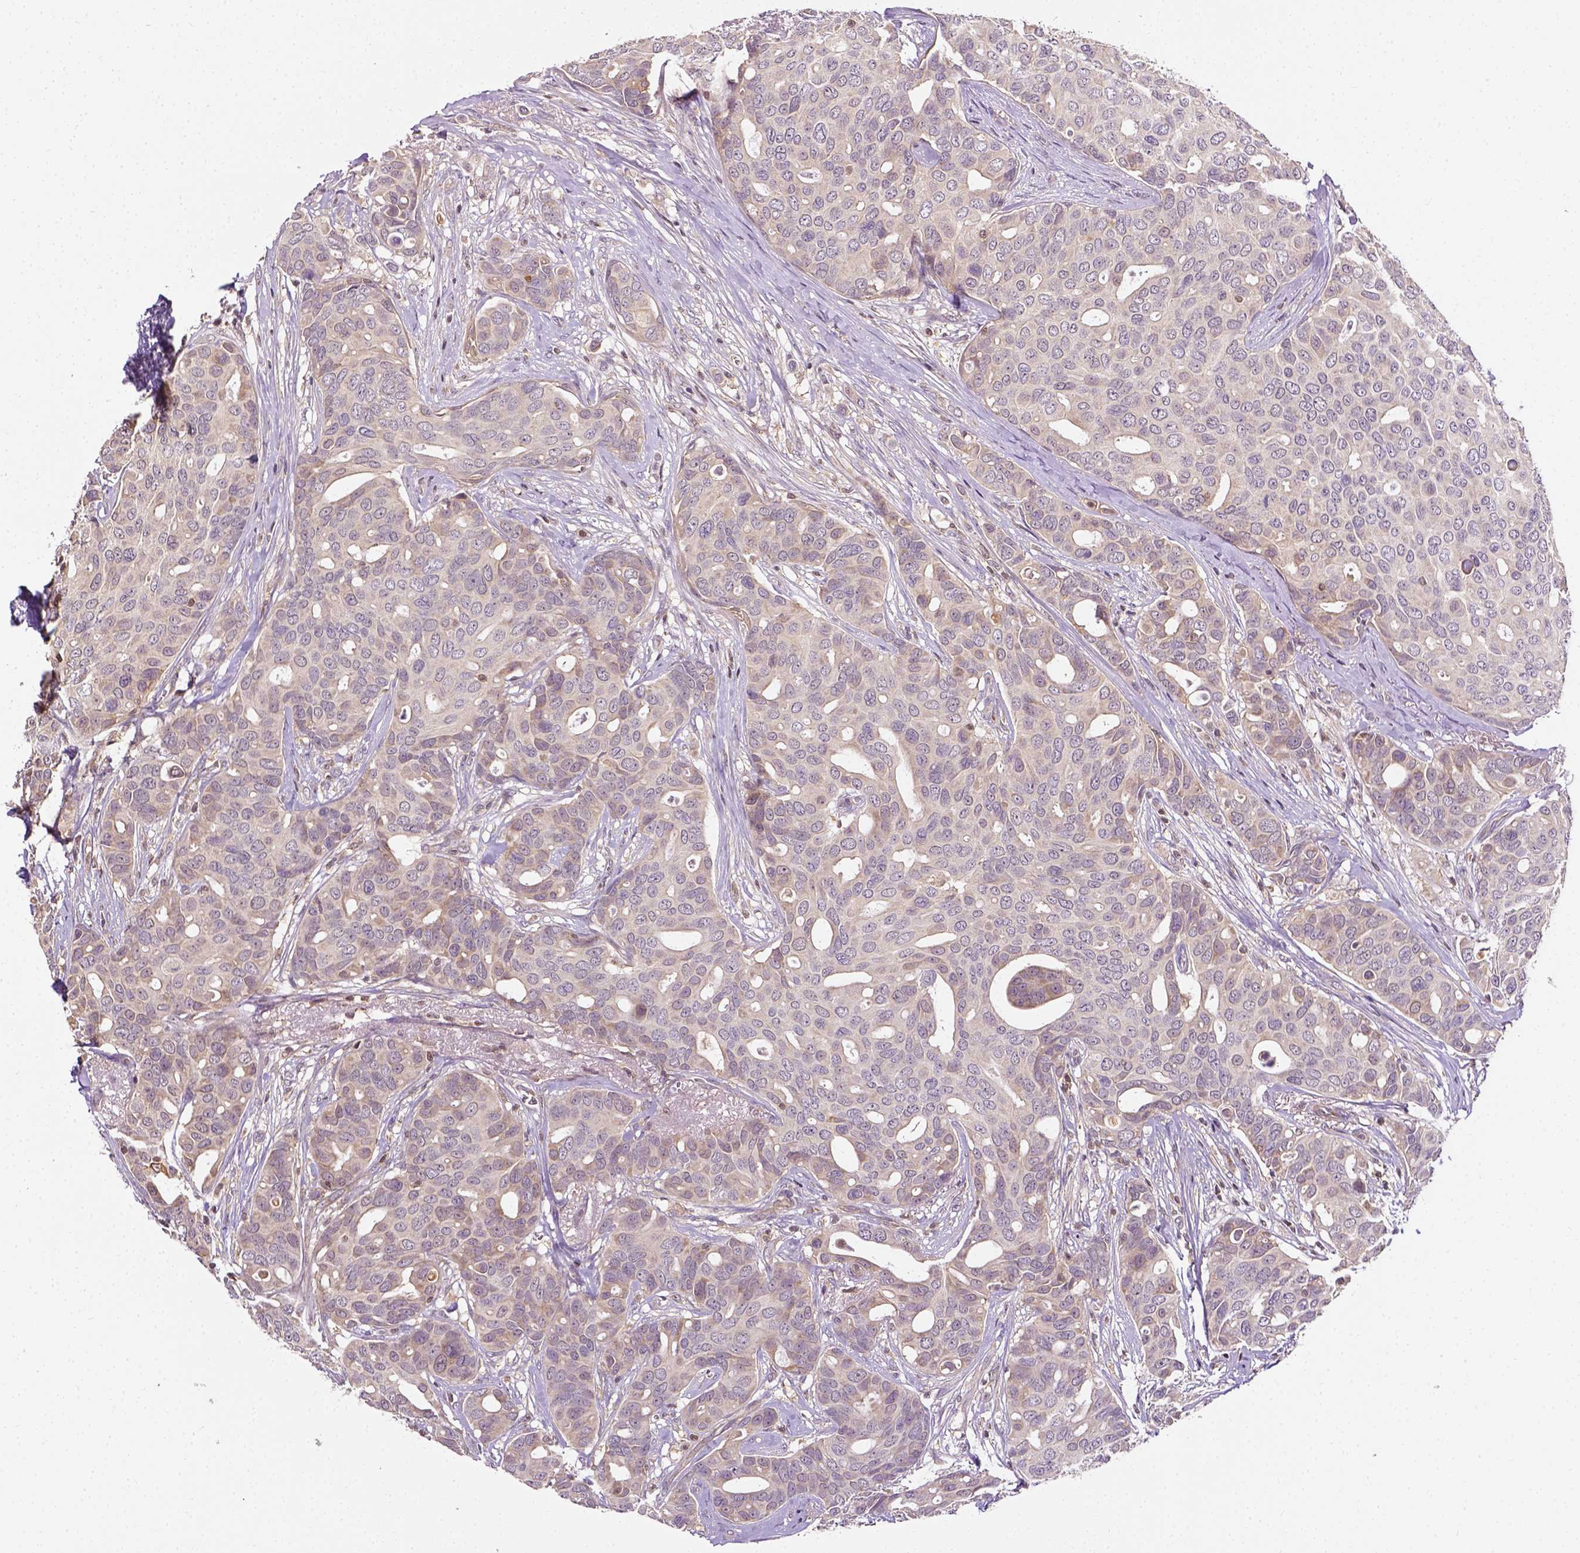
{"staining": {"intensity": "negative", "quantity": "none", "location": "none"}, "tissue": "breast cancer", "cell_type": "Tumor cells", "image_type": "cancer", "snomed": [{"axis": "morphology", "description": "Duct carcinoma"}, {"axis": "topography", "description": "Breast"}], "caption": "High power microscopy histopathology image of an immunohistochemistry (IHC) photomicrograph of breast intraductal carcinoma, revealing no significant expression in tumor cells. (DAB immunohistochemistry (IHC) with hematoxylin counter stain).", "gene": "MATK", "patient": {"sex": "female", "age": 54}}